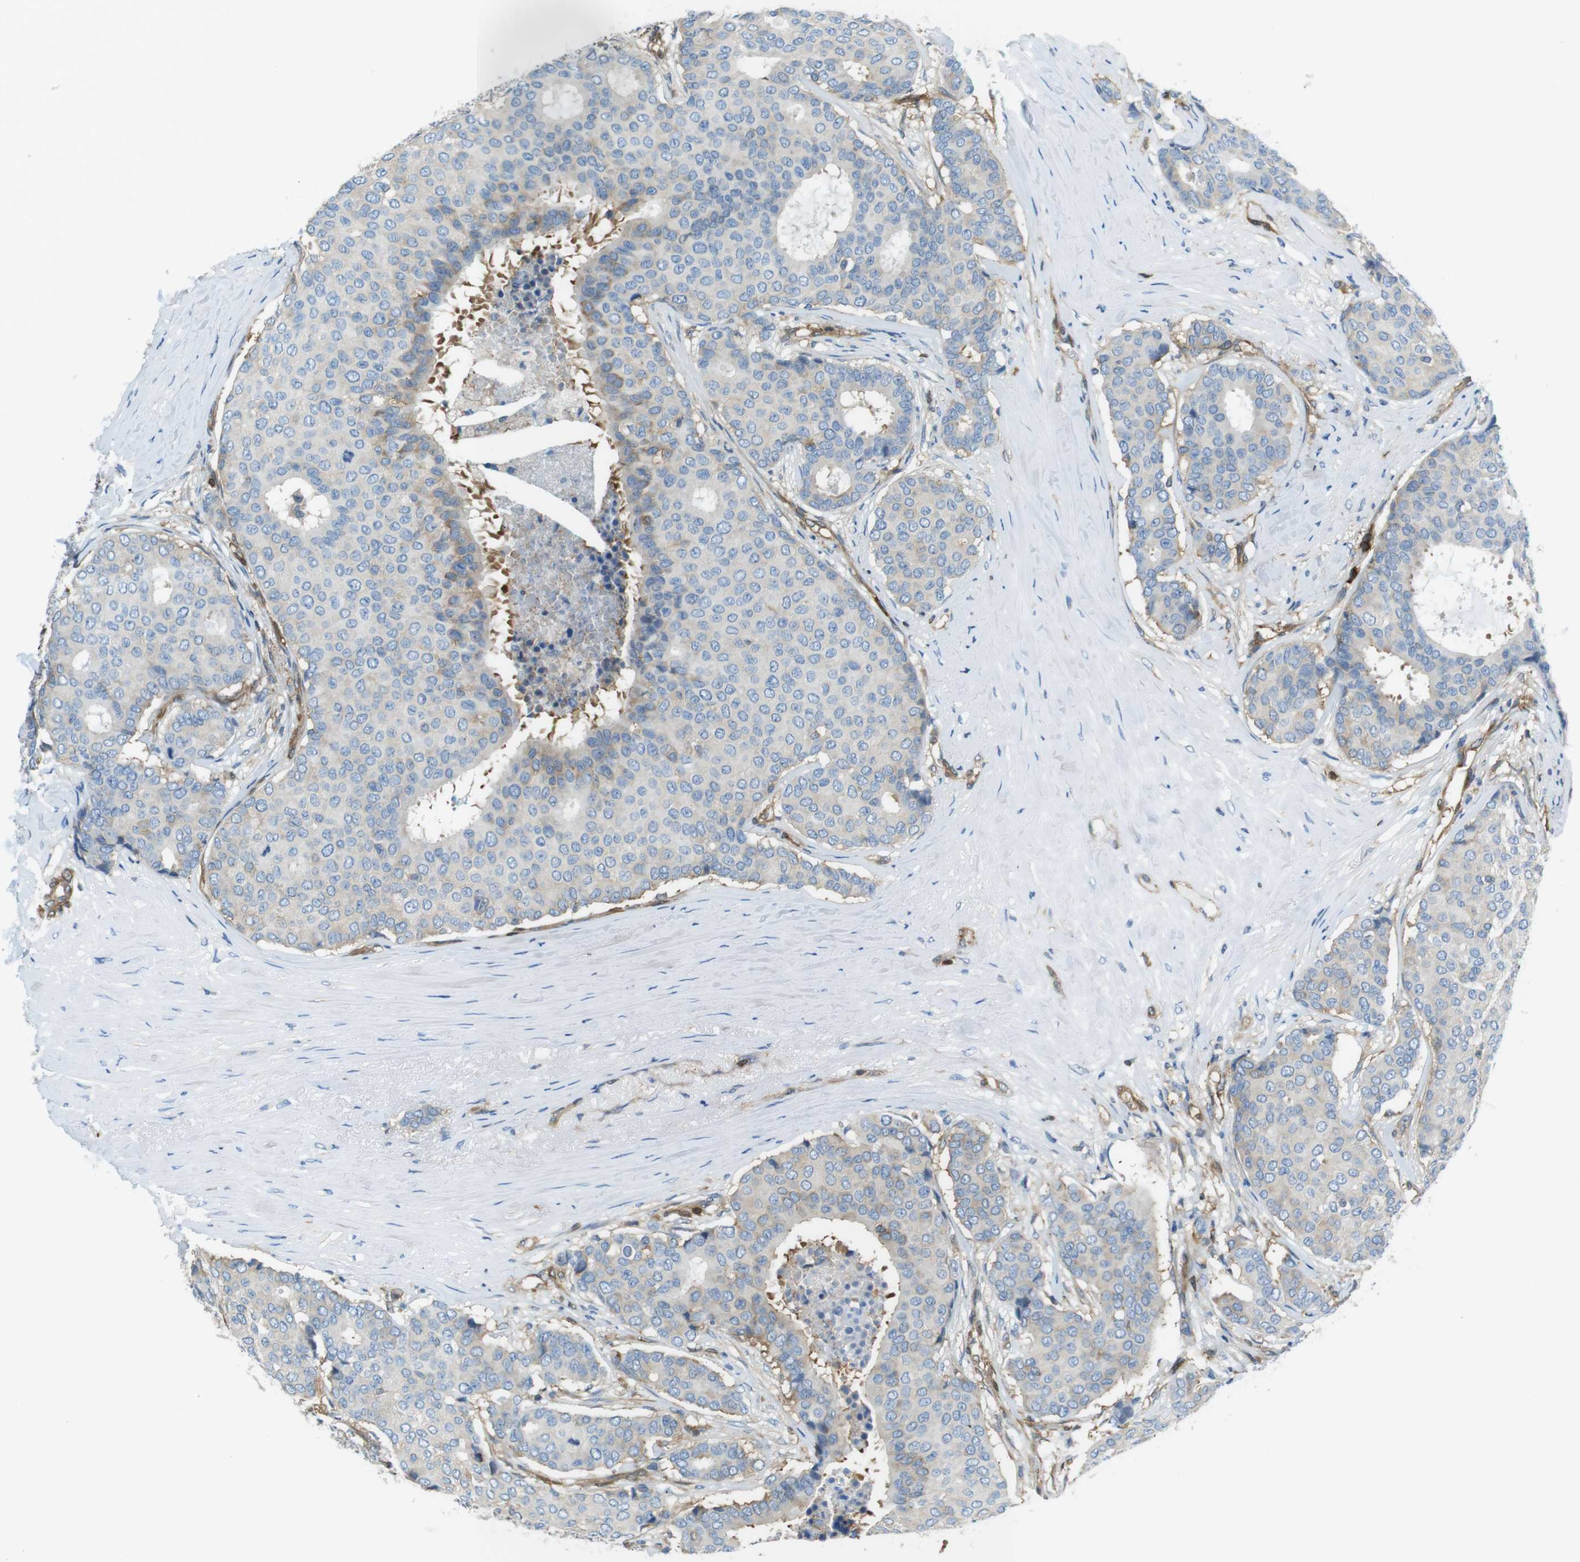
{"staining": {"intensity": "weak", "quantity": "<25%", "location": "cytoplasmic/membranous"}, "tissue": "breast cancer", "cell_type": "Tumor cells", "image_type": "cancer", "snomed": [{"axis": "morphology", "description": "Duct carcinoma"}, {"axis": "topography", "description": "Breast"}], "caption": "Infiltrating ductal carcinoma (breast) stained for a protein using immunohistochemistry displays no expression tumor cells.", "gene": "TES", "patient": {"sex": "female", "age": 75}}